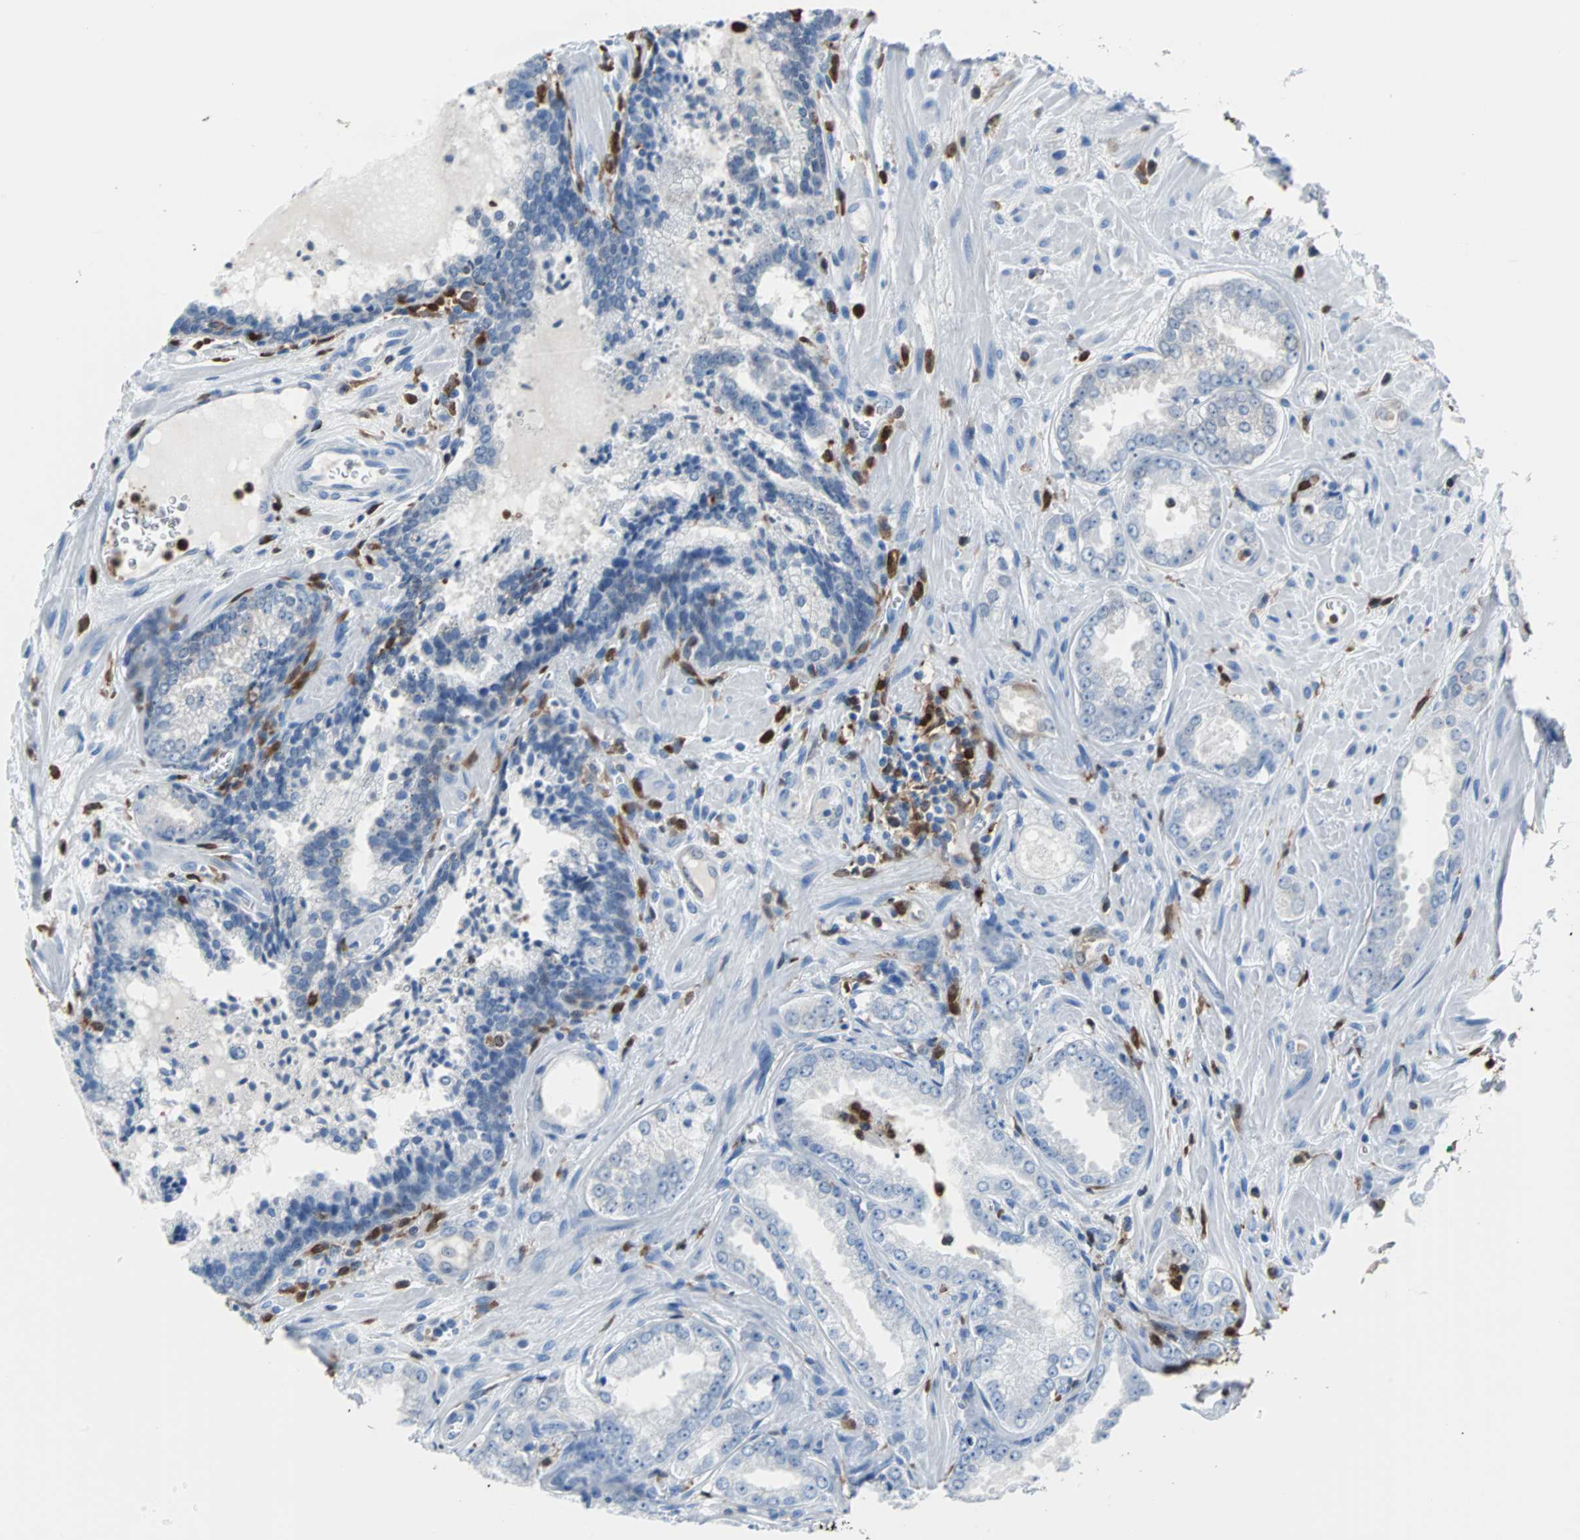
{"staining": {"intensity": "negative", "quantity": "none", "location": "none"}, "tissue": "prostate cancer", "cell_type": "Tumor cells", "image_type": "cancer", "snomed": [{"axis": "morphology", "description": "Adenocarcinoma, Low grade"}, {"axis": "topography", "description": "Prostate"}], "caption": "This is an immunohistochemistry histopathology image of human adenocarcinoma (low-grade) (prostate). There is no staining in tumor cells.", "gene": "SYK", "patient": {"sex": "male", "age": 60}}